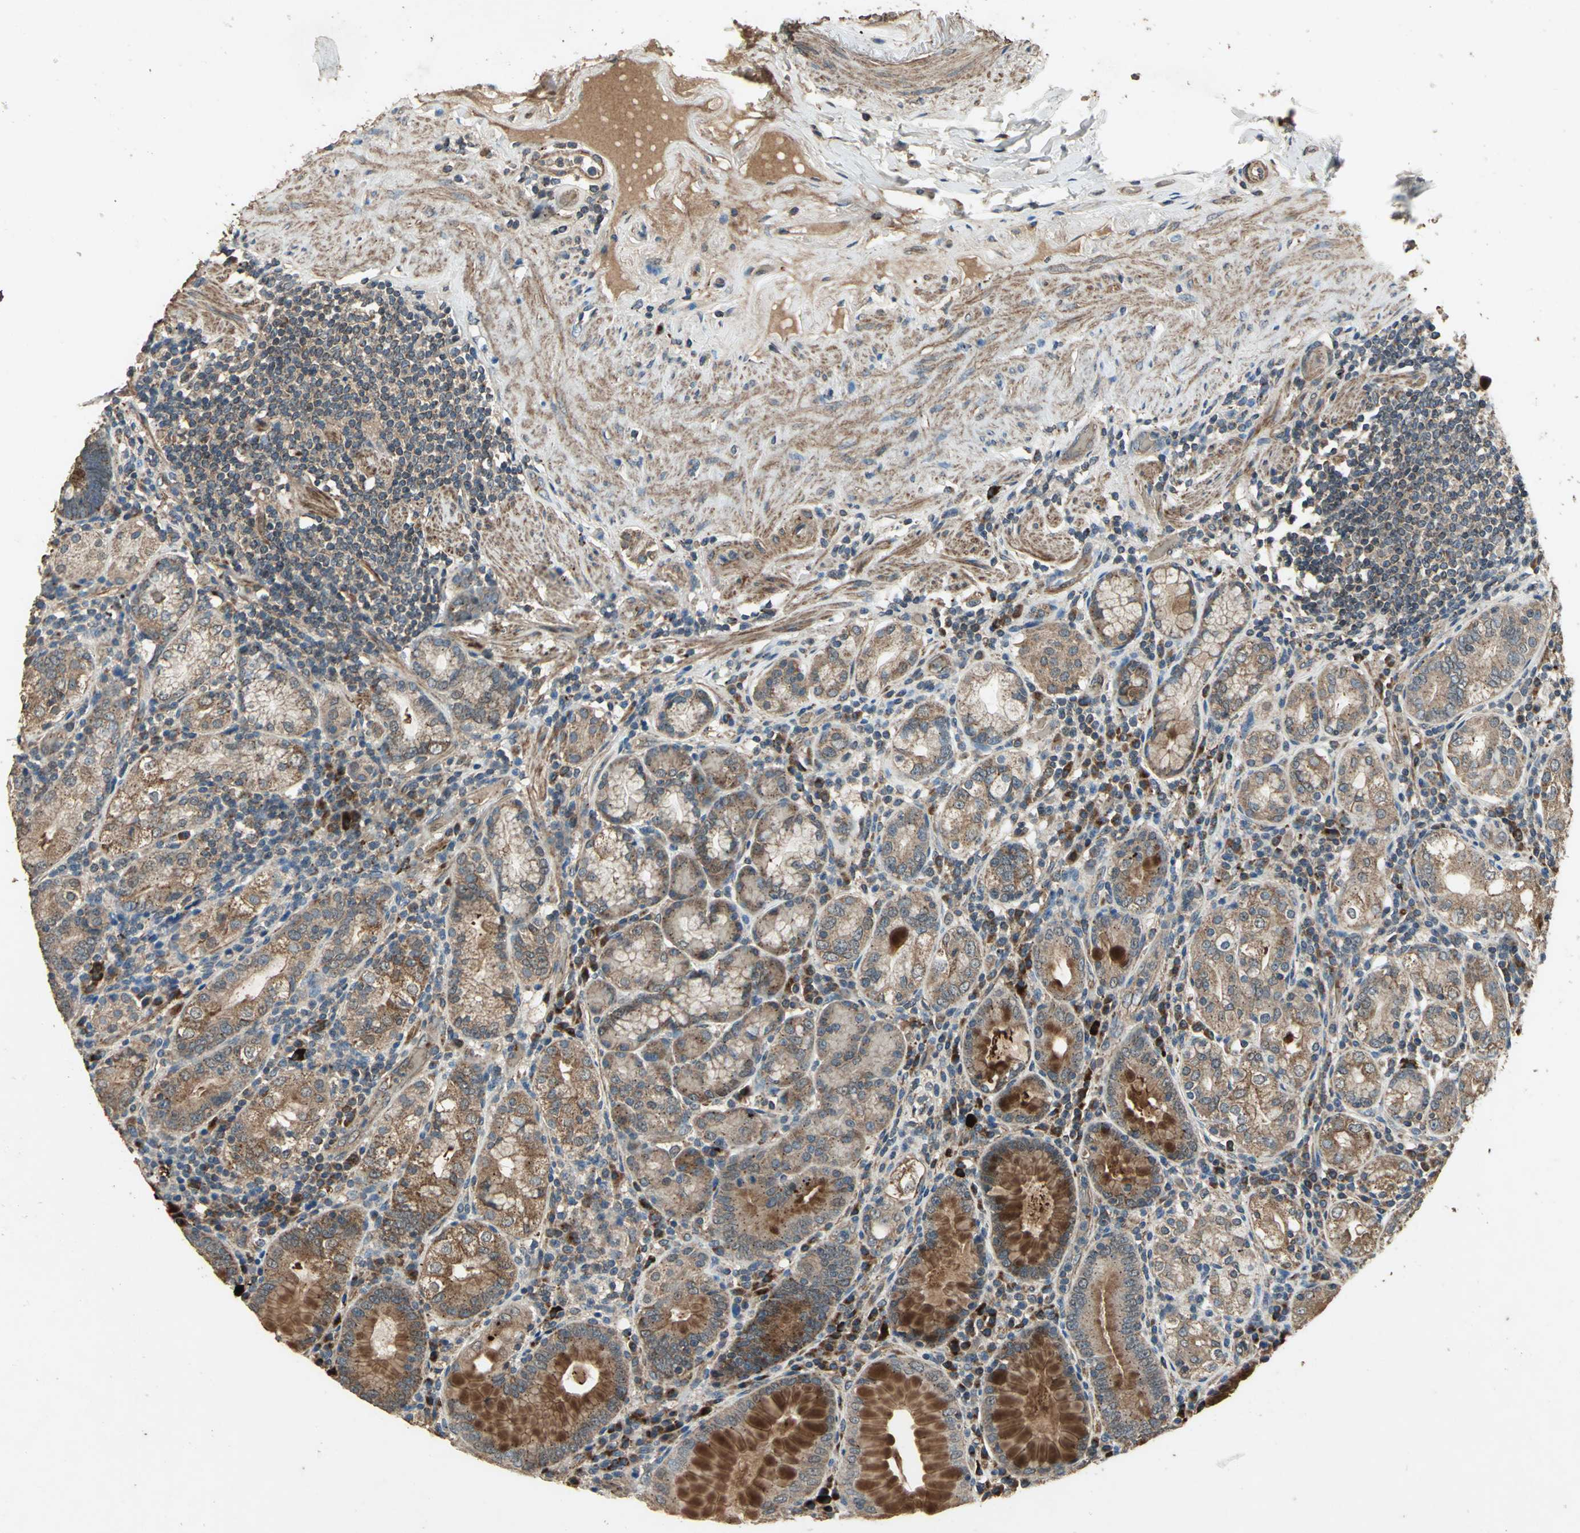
{"staining": {"intensity": "strong", "quantity": ">75%", "location": "cytoplasmic/membranous"}, "tissue": "stomach", "cell_type": "Glandular cells", "image_type": "normal", "snomed": [{"axis": "morphology", "description": "Normal tissue, NOS"}, {"axis": "topography", "description": "Stomach, lower"}], "caption": "Immunohistochemical staining of benign stomach reveals strong cytoplasmic/membranous protein expression in about >75% of glandular cells. The staining was performed using DAB (3,3'-diaminobenzidine), with brown indicating positive protein expression. Nuclei are stained blue with hematoxylin.", "gene": "POLRMT", "patient": {"sex": "female", "age": 76}}